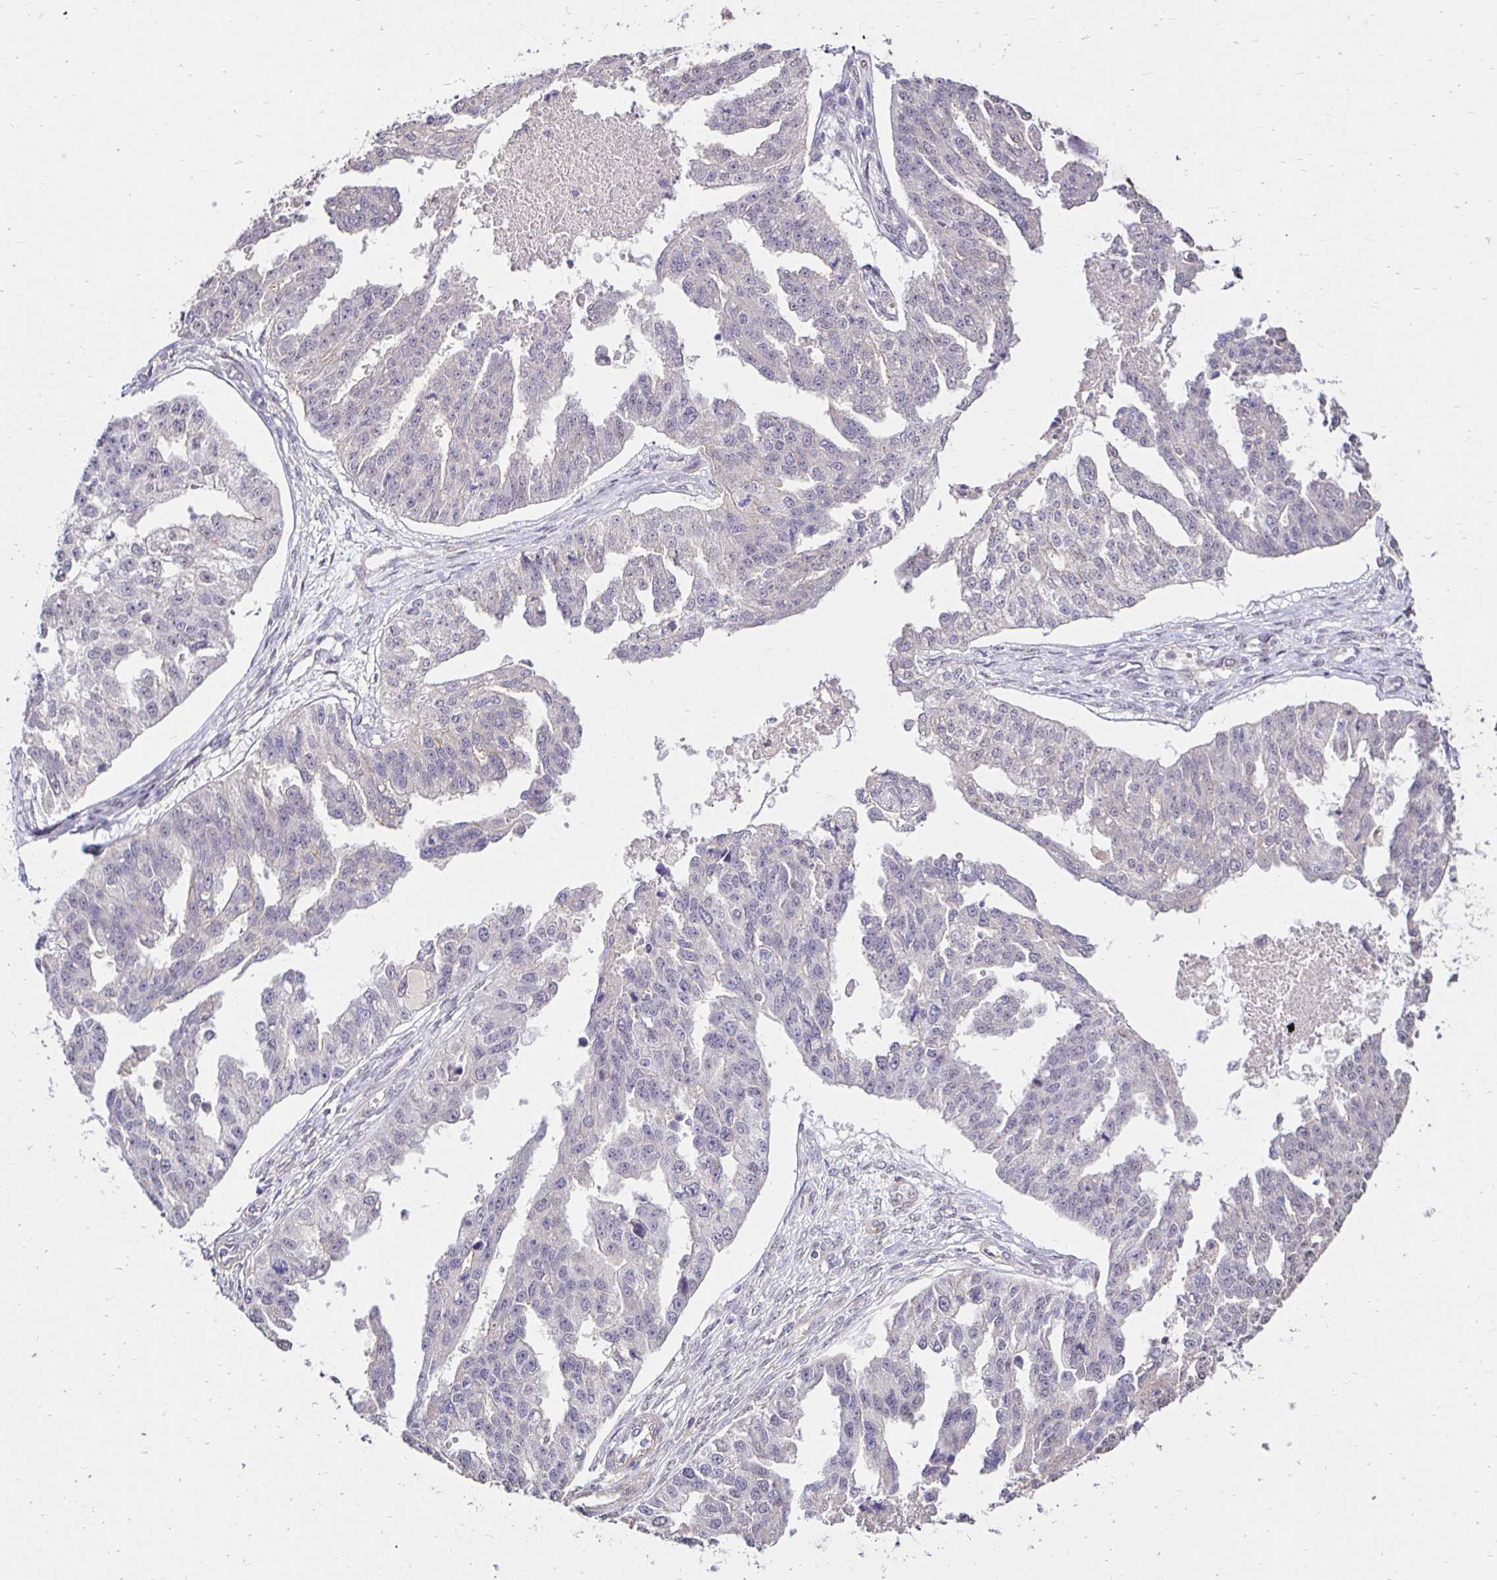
{"staining": {"intensity": "negative", "quantity": "none", "location": "none"}, "tissue": "ovarian cancer", "cell_type": "Tumor cells", "image_type": "cancer", "snomed": [{"axis": "morphology", "description": "Cystadenocarcinoma, serous, NOS"}, {"axis": "topography", "description": "Ovary"}], "caption": "An image of human serous cystadenocarcinoma (ovarian) is negative for staining in tumor cells.", "gene": "PNPLA3", "patient": {"sex": "female", "age": 58}}